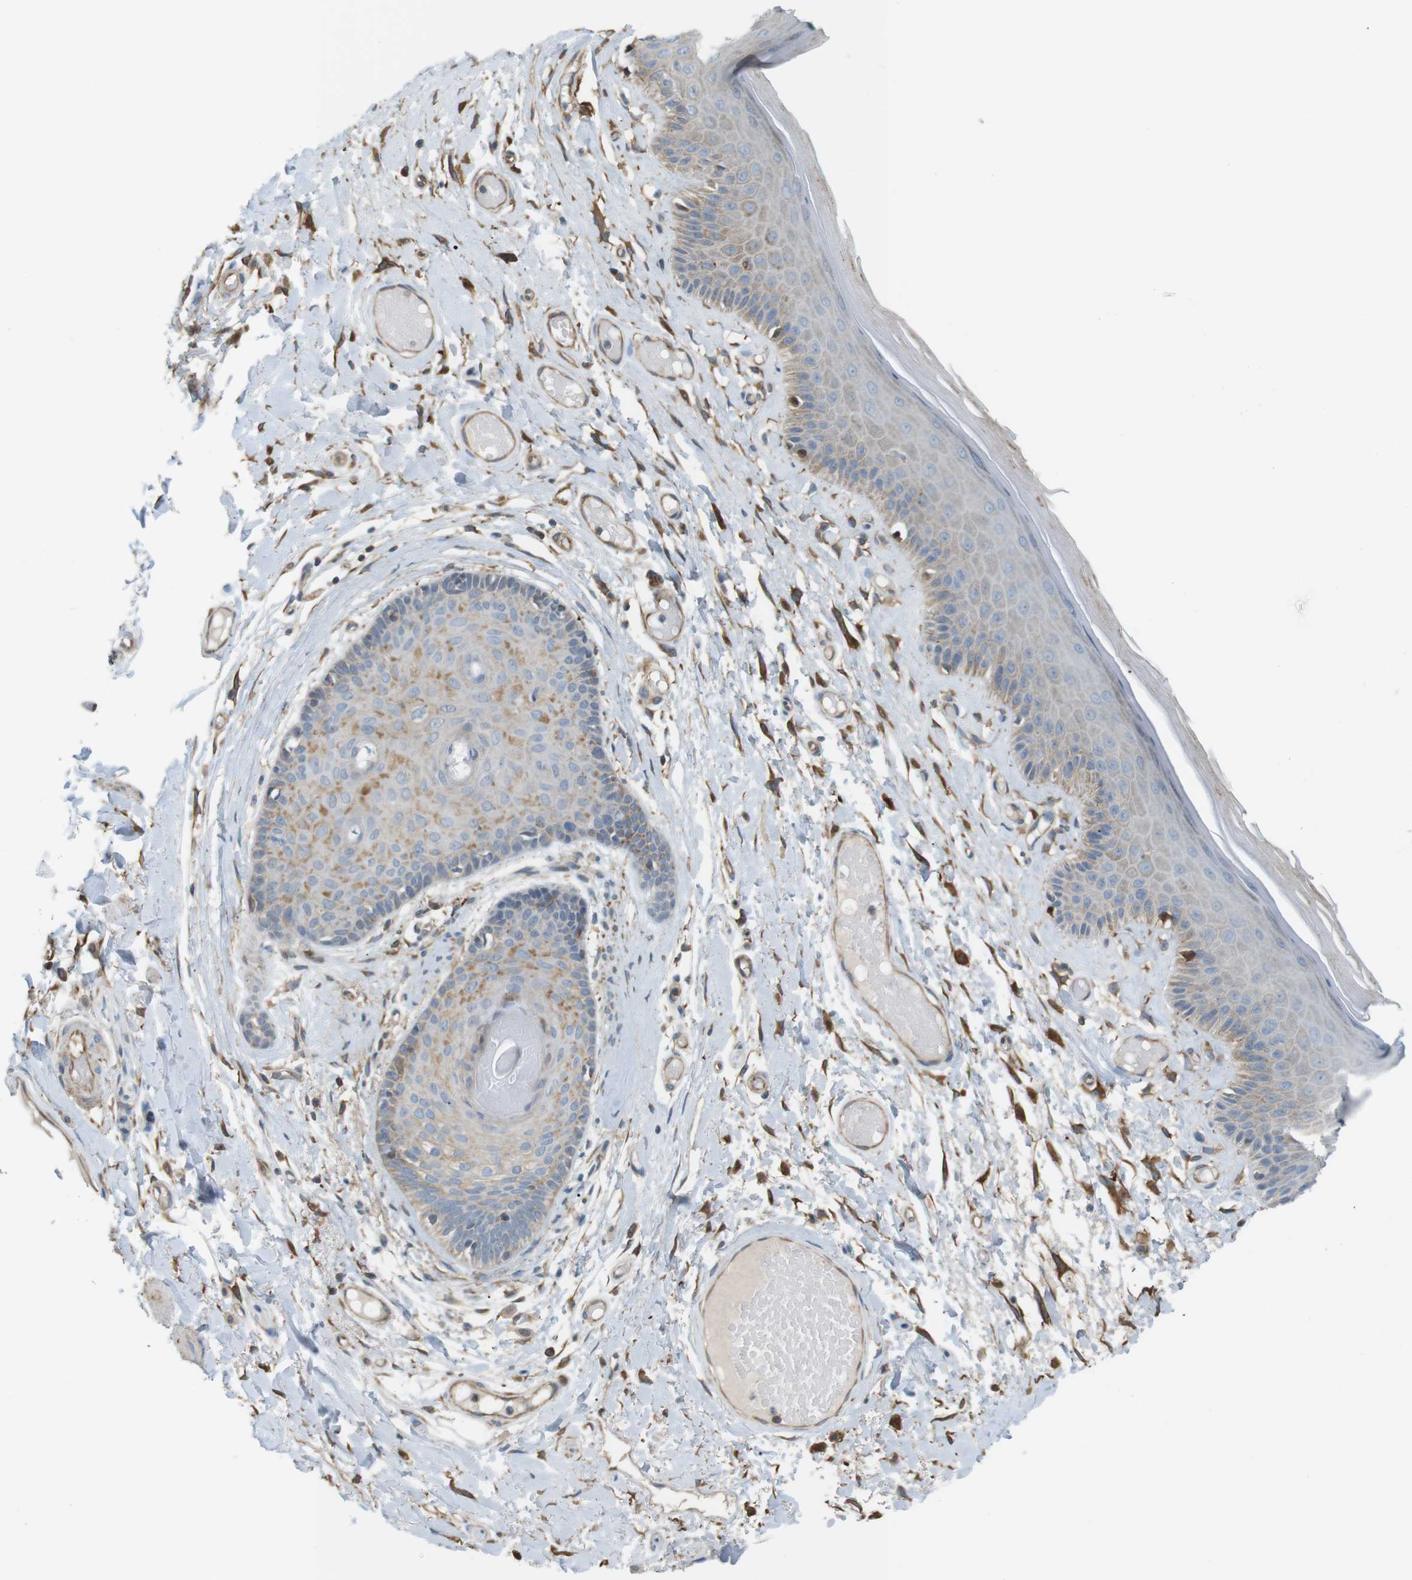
{"staining": {"intensity": "moderate", "quantity": "<25%", "location": "cytoplasmic/membranous"}, "tissue": "skin", "cell_type": "Epidermal cells", "image_type": "normal", "snomed": [{"axis": "morphology", "description": "Normal tissue, NOS"}, {"axis": "topography", "description": "Vulva"}], "caption": "The photomicrograph displays staining of normal skin, revealing moderate cytoplasmic/membranous protein positivity (brown color) within epidermal cells.", "gene": "PEPD", "patient": {"sex": "female", "age": 73}}